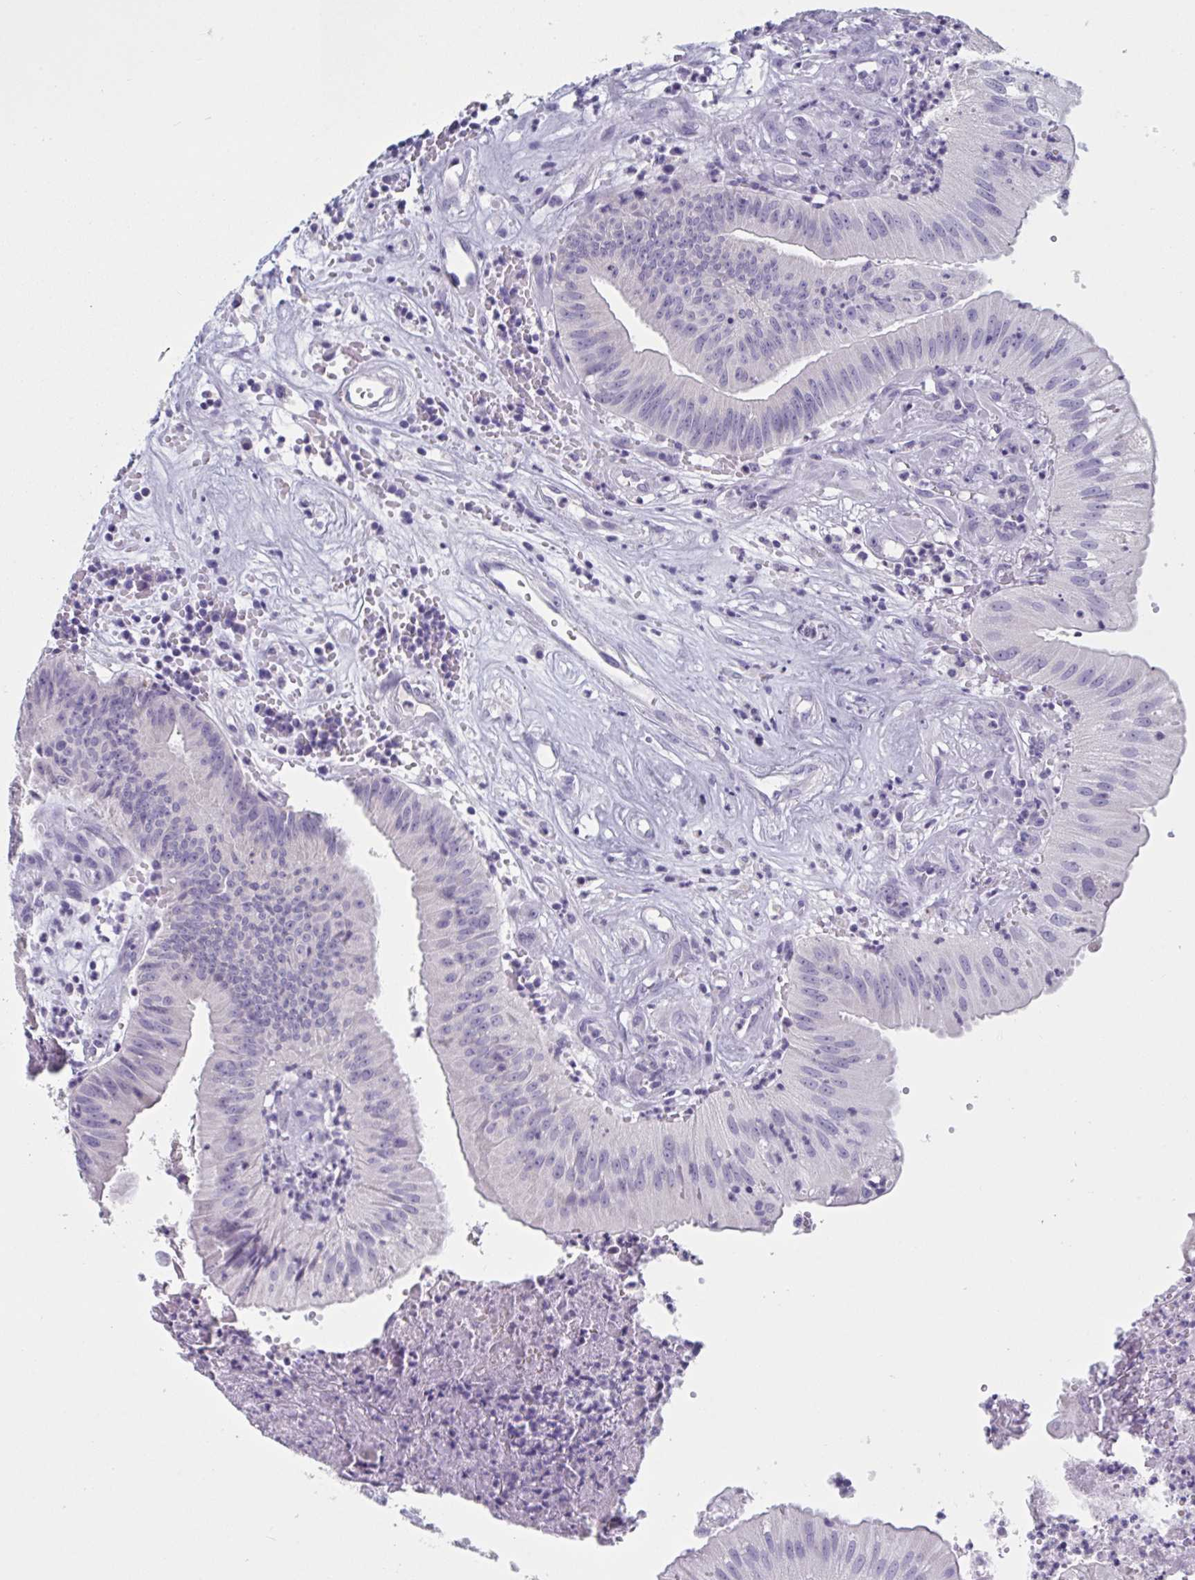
{"staining": {"intensity": "negative", "quantity": "none", "location": "none"}, "tissue": "head and neck cancer", "cell_type": "Tumor cells", "image_type": "cancer", "snomed": [{"axis": "morphology", "description": "Adenocarcinoma, NOS"}, {"axis": "topography", "description": "Head-Neck"}], "caption": "This is an immunohistochemistry histopathology image of adenocarcinoma (head and neck). There is no expression in tumor cells.", "gene": "NDUFC2", "patient": {"sex": "male", "age": 44}}